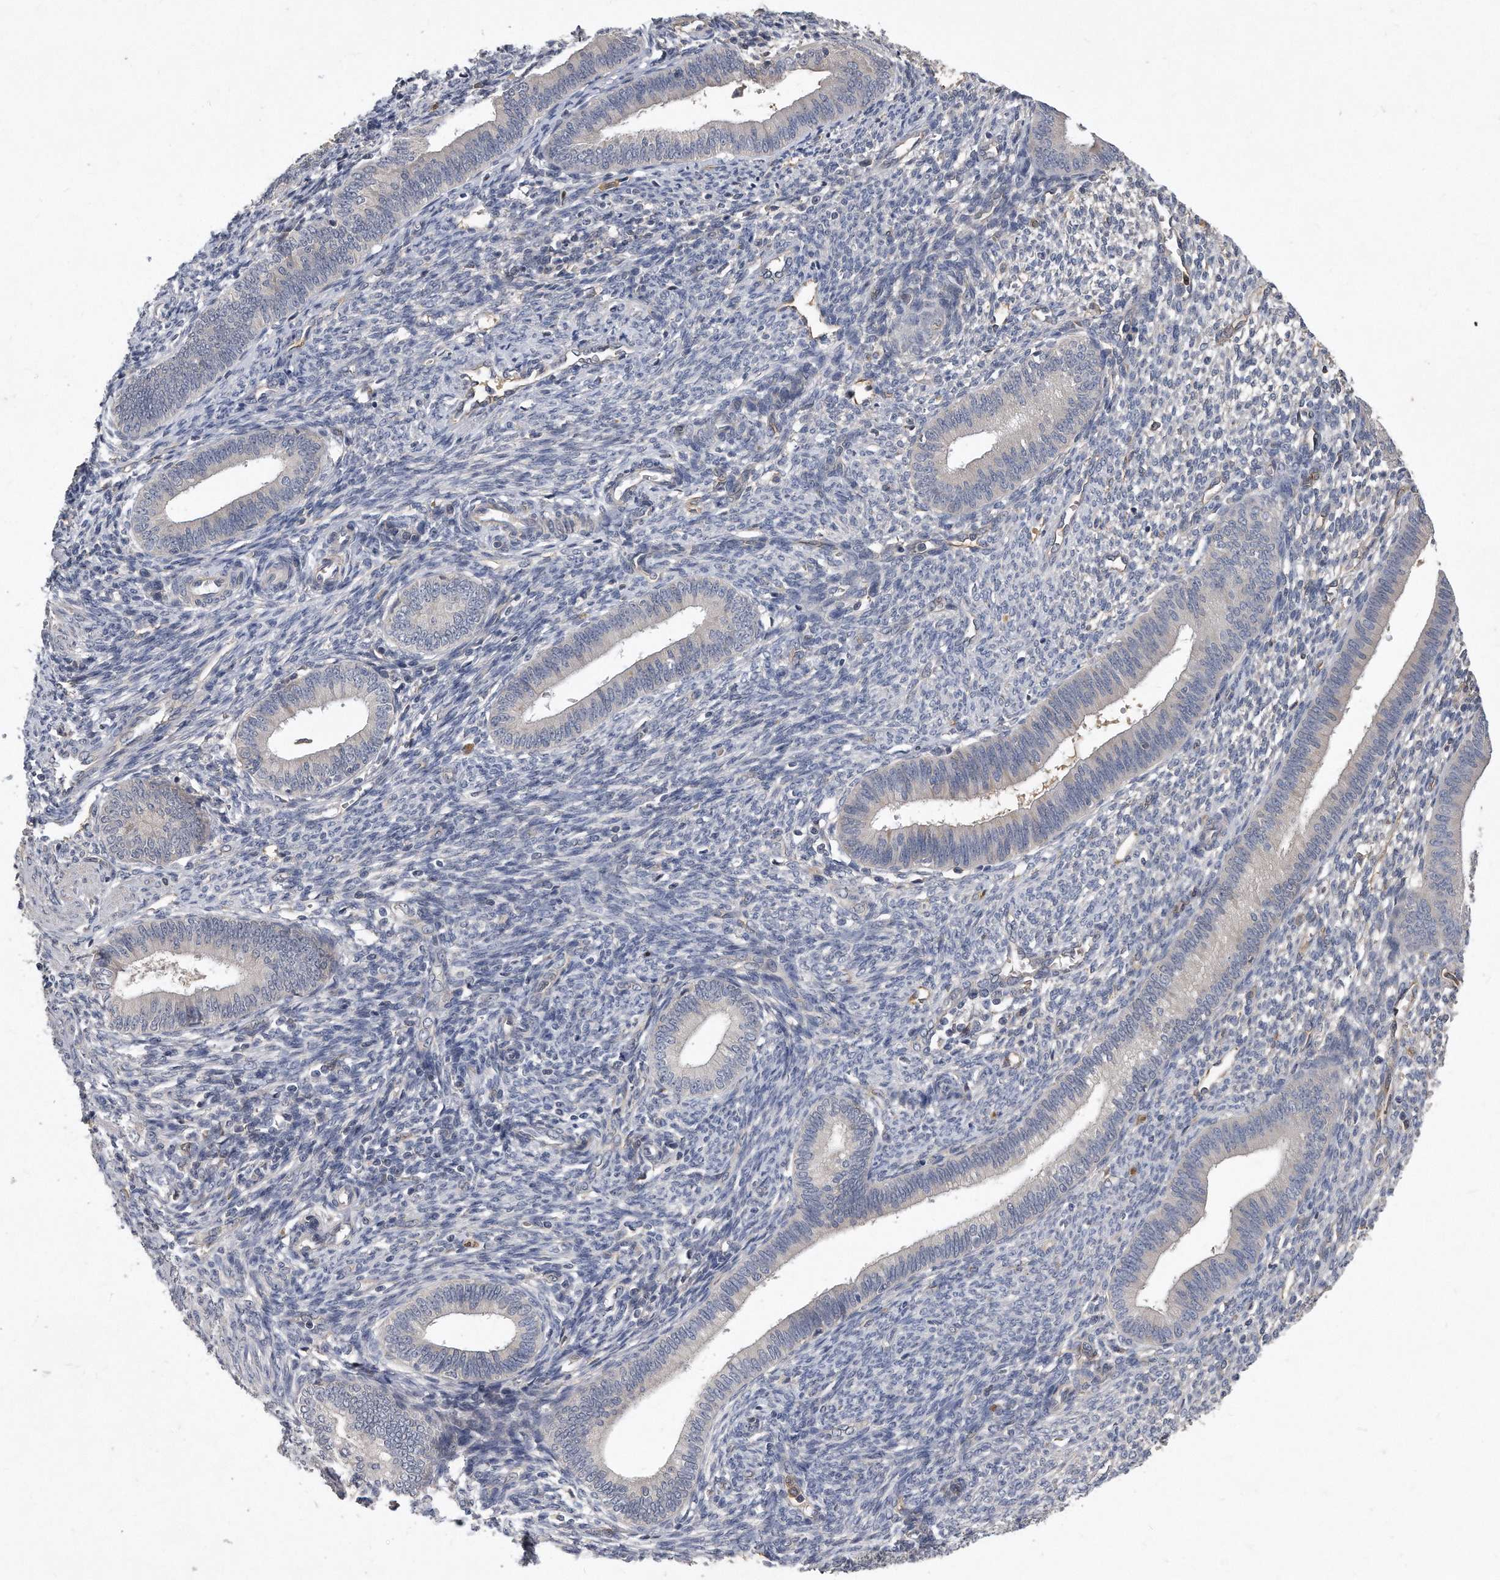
{"staining": {"intensity": "negative", "quantity": "none", "location": "none"}, "tissue": "endometrium", "cell_type": "Cells in endometrial stroma", "image_type": "normal", "snomed": [{"axis": "morphology", "description": "Normal tissue, NOS"}, {"axis": "topography", "description": "Endometrium"}], "caption": "IHC photomicrograph of benign endometrium: human endometrium stained with DAB displays no significant protein positivity in cells in endometrial stroma.", "gene": "HOMER3", "patient": {"sex": "female", "age": 46}}